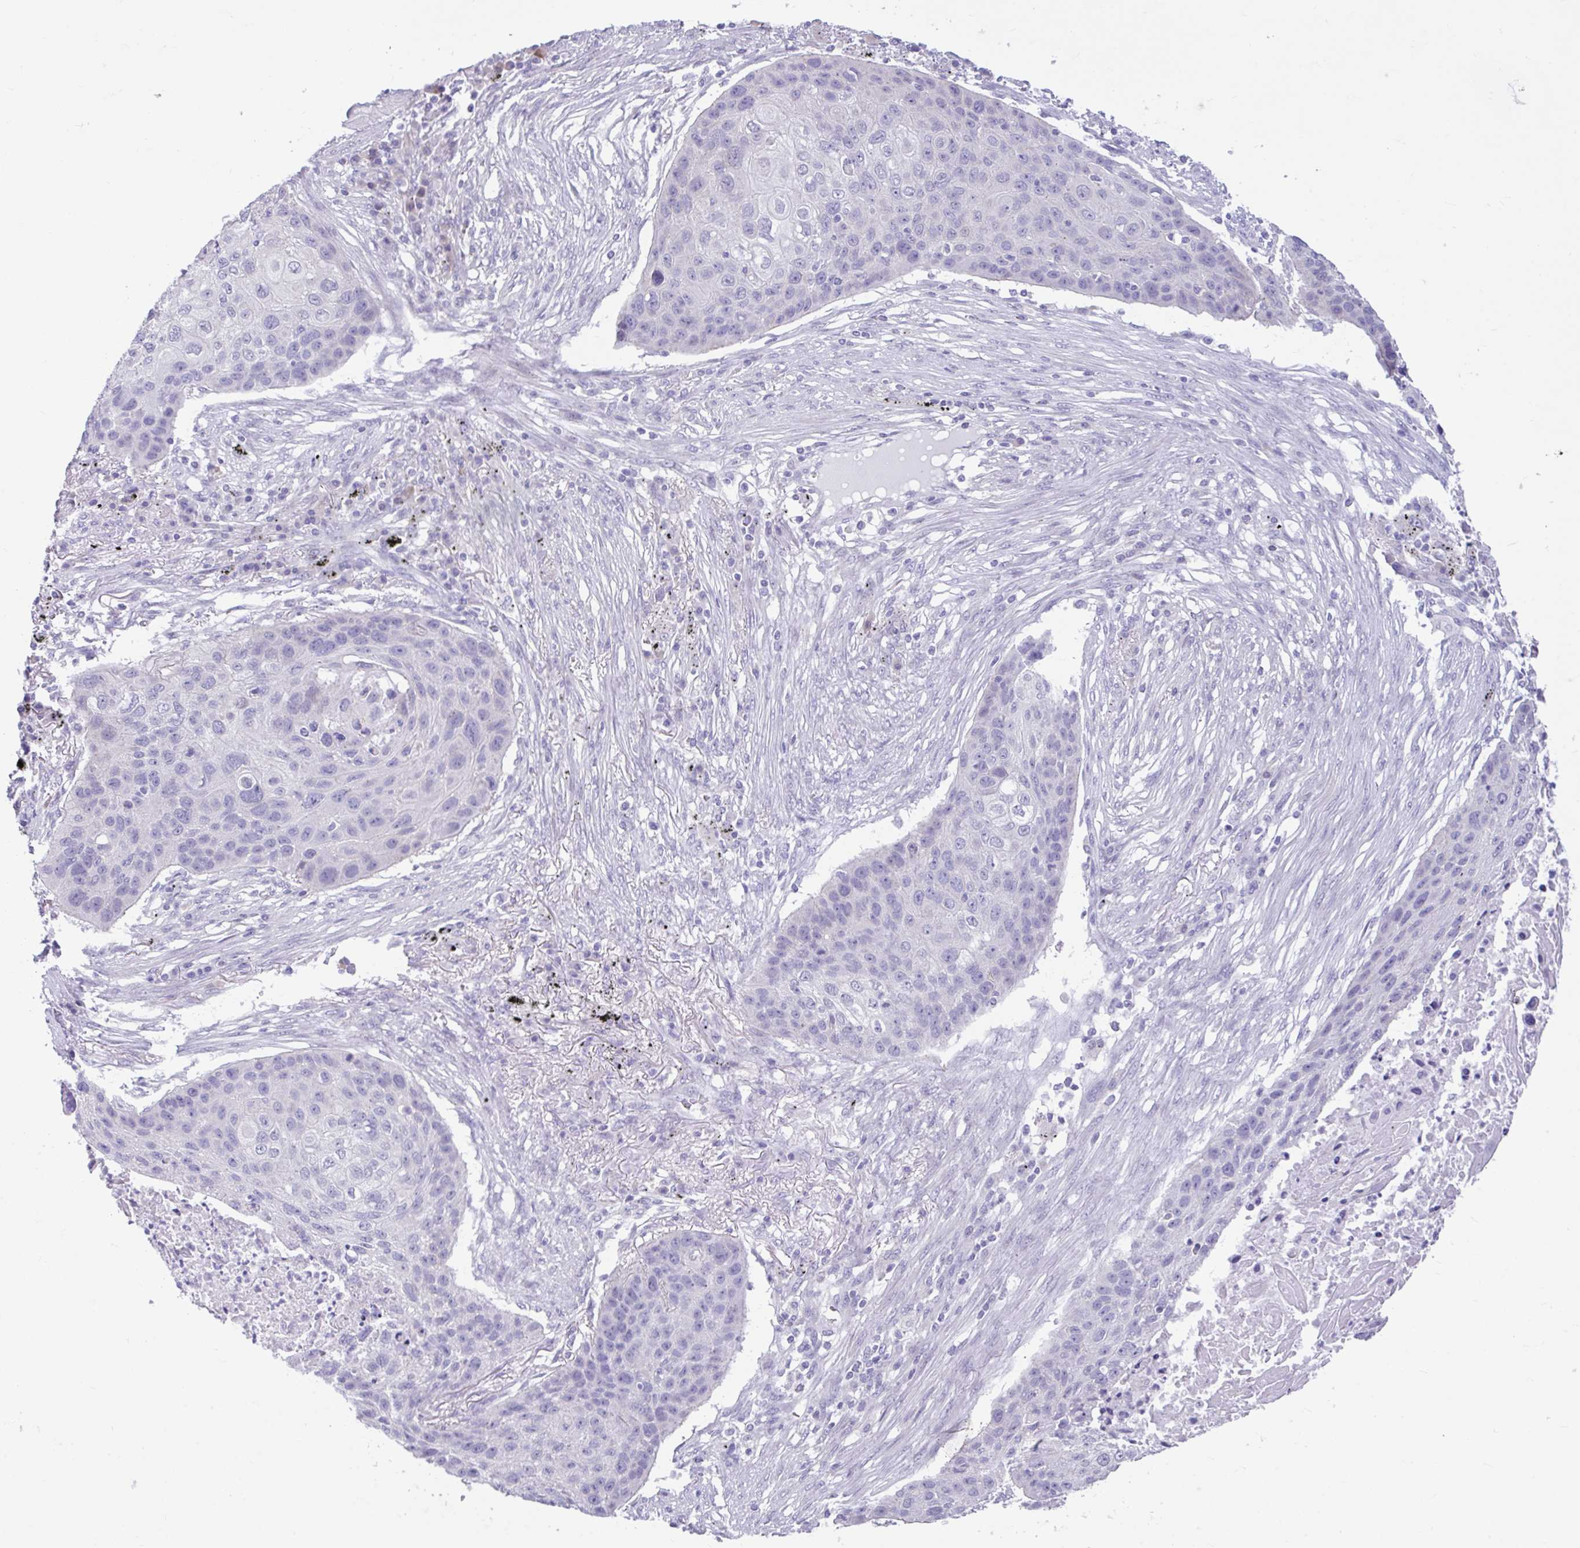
{"staining": {"intensity": "negative", "quantity": "none", "location": "none"}, "tissue": "lung cancer", "cell_type": "Tumor cells", "image_type": "cancer", "snomed": [{"axis": "morphology", "description": "Squamous cell carcinoma, NOS"}, {"axis": "topography", "description": "Lung"}], "caption": "DAB immunohistochemical staining of human squamous cell carcinoma (lung) reveals no significant staining in tumor cells. The staining is performed using DAB brown chromogen with nuclei counter-stained in using hematoxylin.", "gene": "FAM153A", "patient": {"sex": "female", "age": 63}}